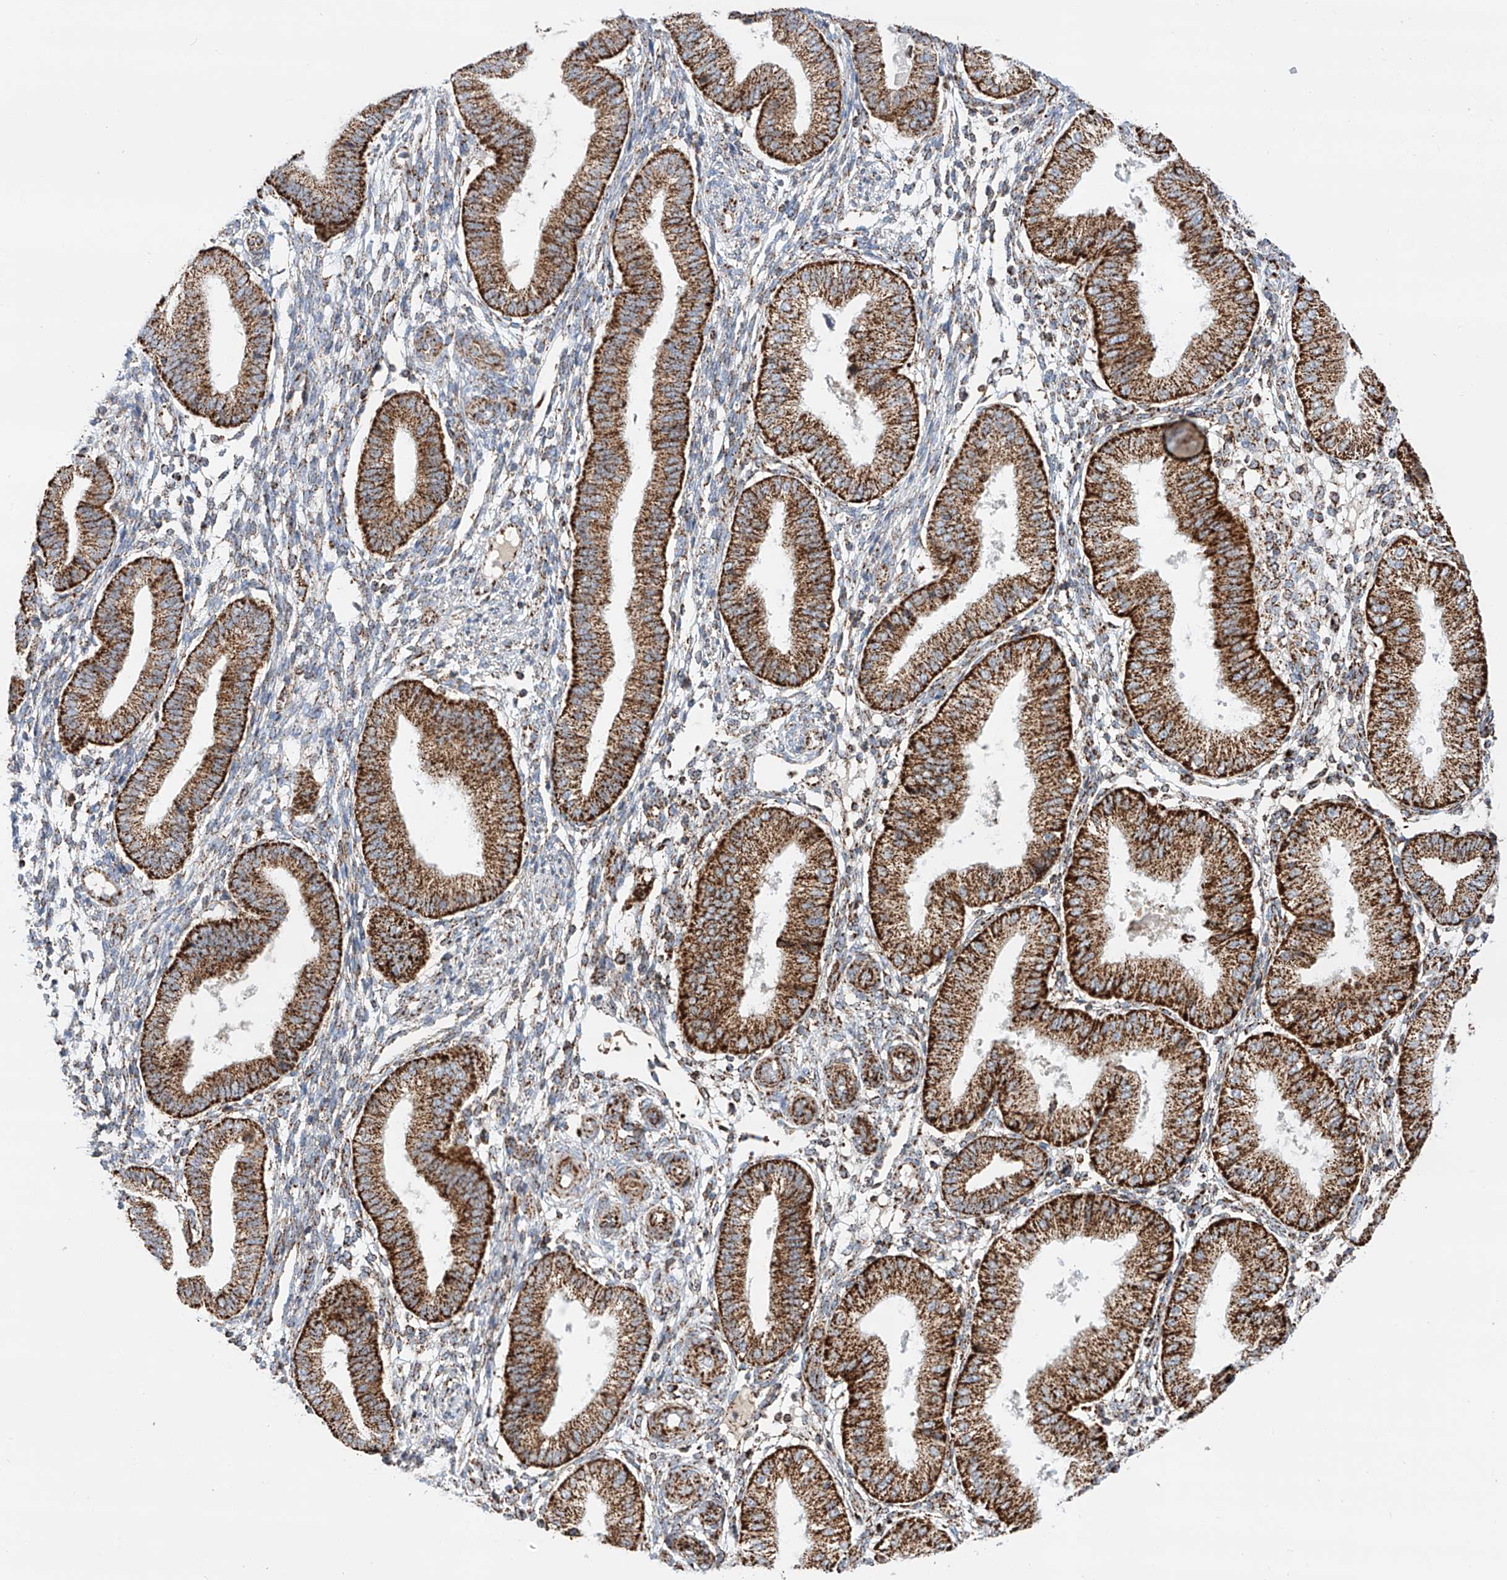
{"staining": {"intensity": "strong", "quantity": "25%-75%", "location": "cytoplasmic/membranous"}, "tissue": "endometrium", "cell_type": "Cells in endometrial stroma", "image_type": "normal", "snomed": [{"axis": "morphology", "description": "Normal tissue, NOS"}, {"axis": "topography", "description": "Endometrium"}], "caption": "Endometrium stained with DAB (3,3'-diaminobenzidine) IHC reveals high levels of strong cytoplasmic/membranous positivity in about 25%-75% of cells in endometrial stroma. (DAB (3,3'-diaminobenzidine) = brown stain, brightfield microscopy at high magnification).", "gene": "TTC27", "patient": {"sex": "female", "age": 39}}